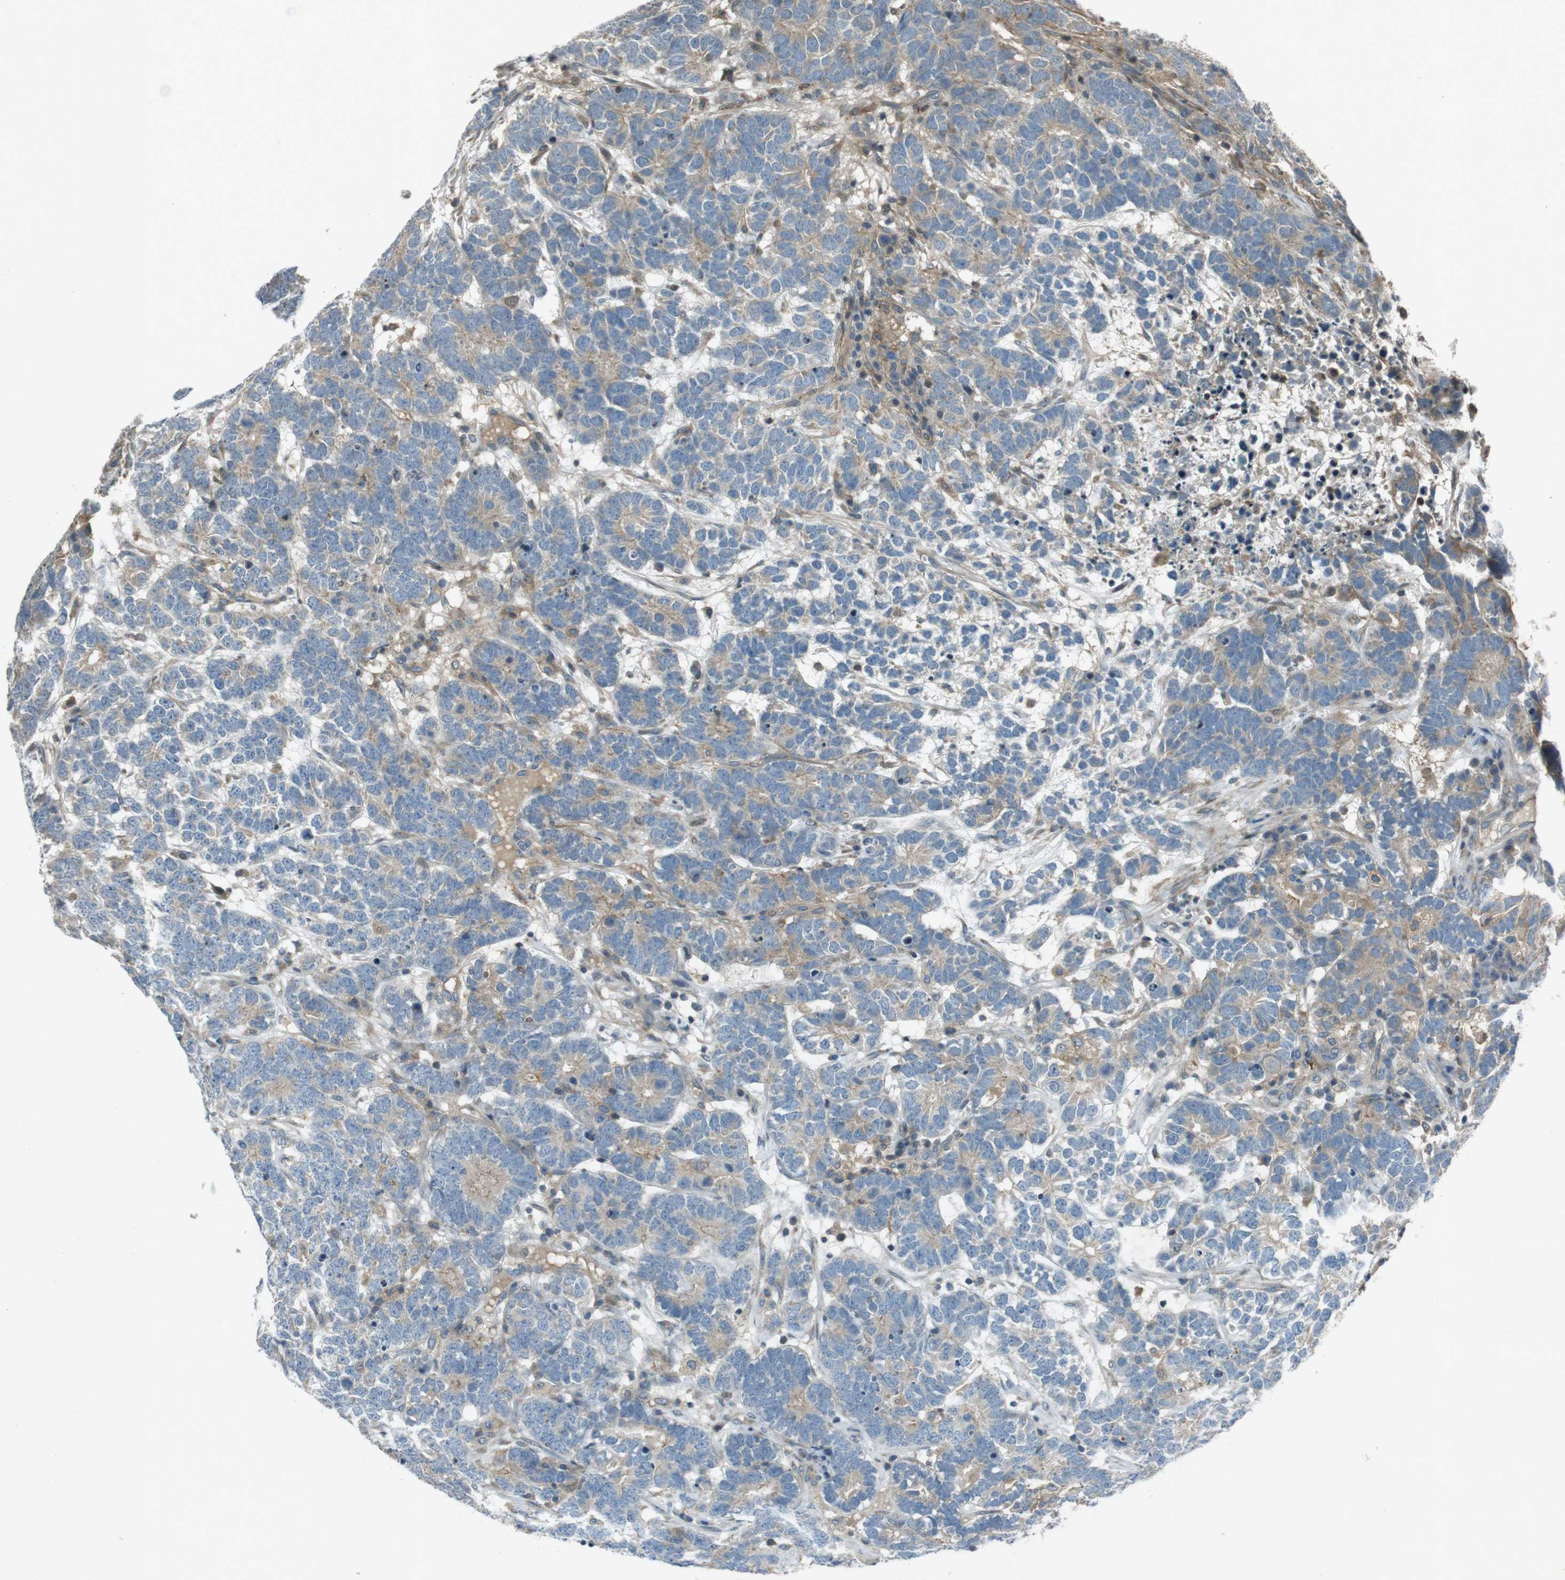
{"staining": {"intensity": "weak", "quantity": "25%-75%", "location": "cytoplasmic/membranous"}, "tissue": "testis cancer", "cell_type": "Tumor cells", "image_type": "cancer", "snomed": [{"axis": "morphology", "description": "Carcinoma, Embryonal, NOS"}, {"axis": "topography", "description": "Testis"}], "caption": "An image of human testis cancer (embryonal carcinoma) stained for a protein exhibits weak cytoplasmic/membranous brown staining in tumor cells. The protein of interest is shown in brown color, while the nuclei are stained blue.", "gene": "ZYX", "patient": {"sex": "male", "age": 26}}